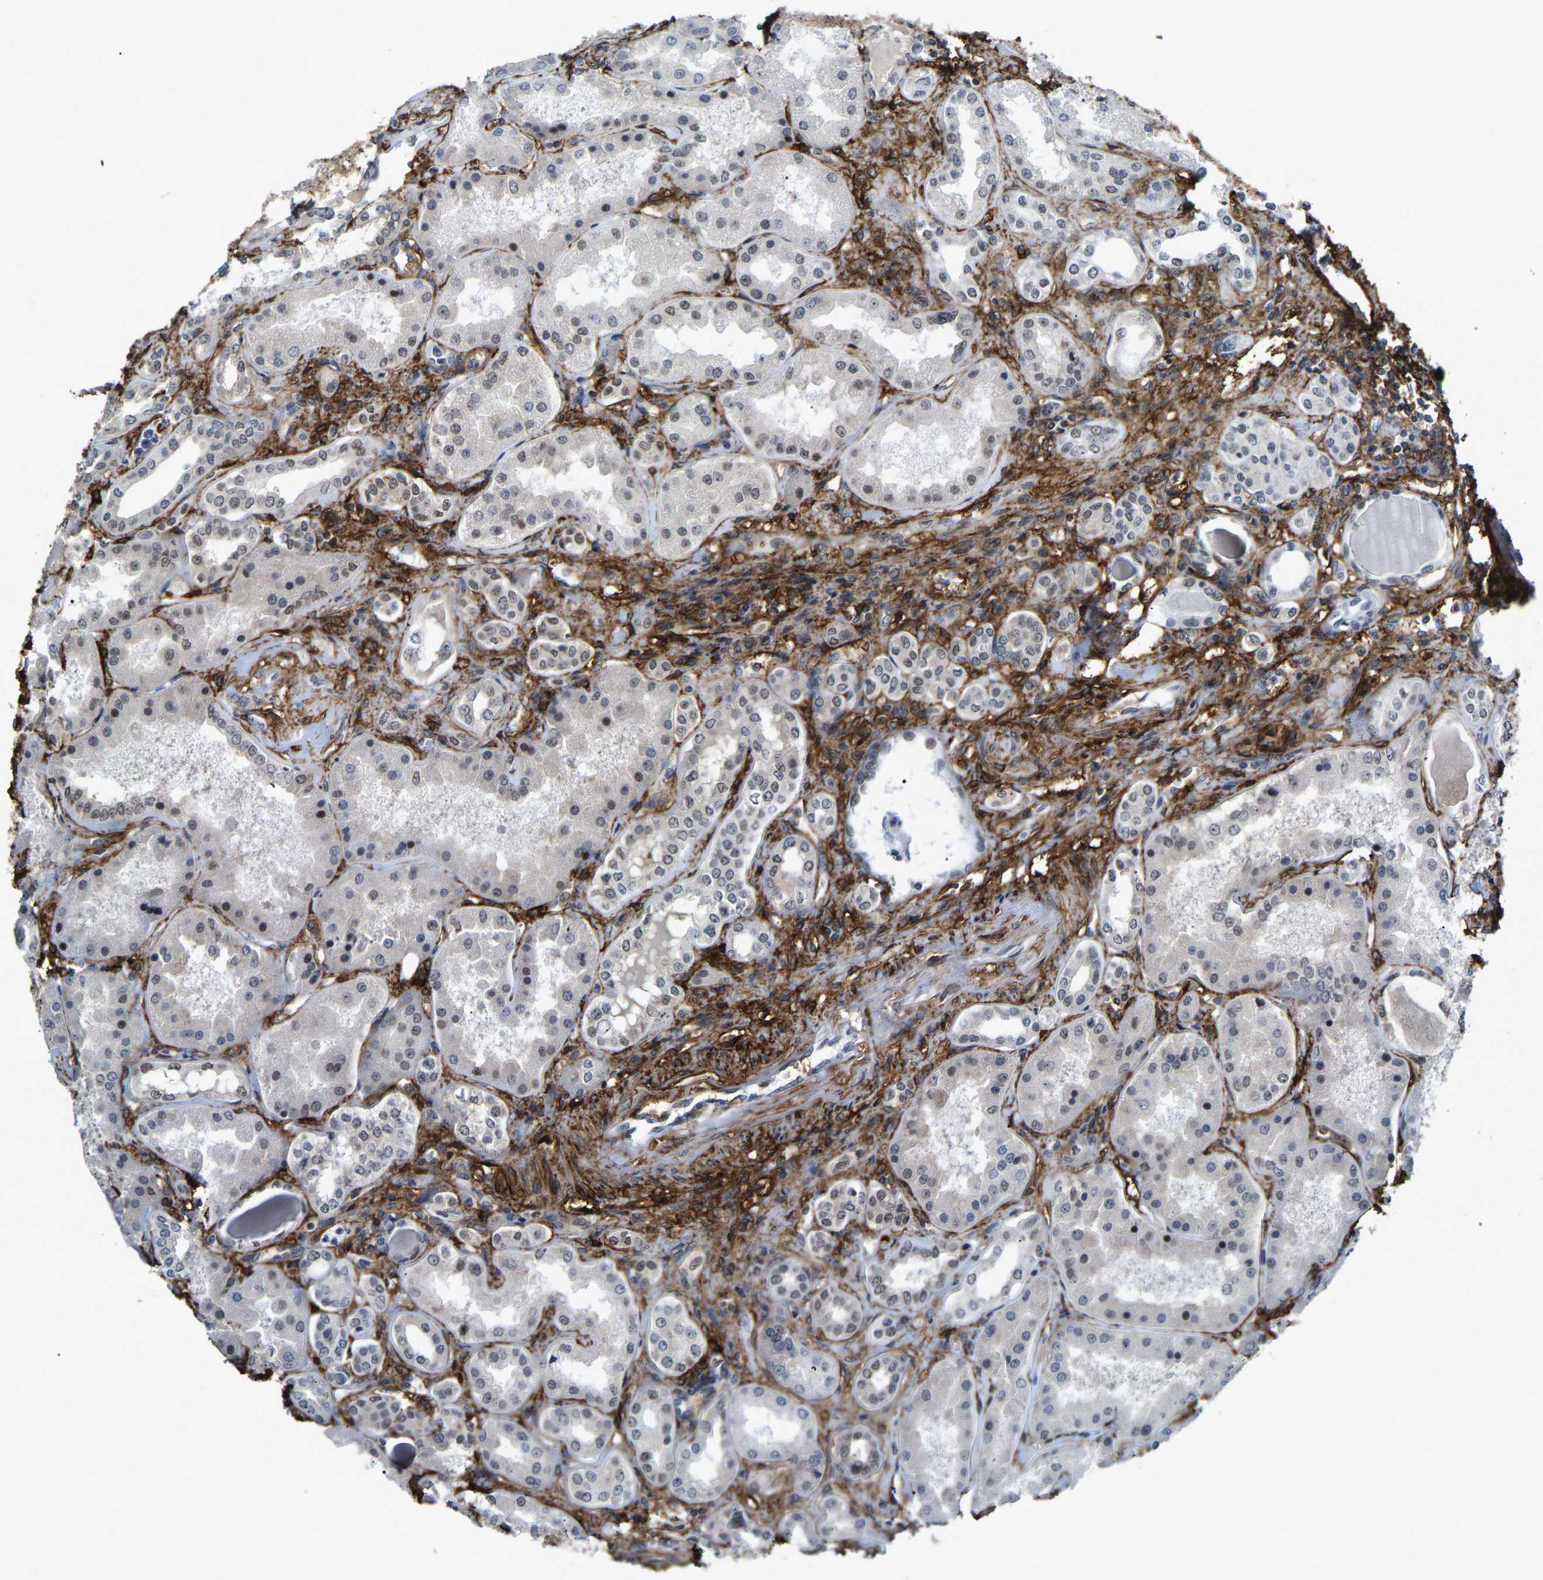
{"staining": {"intensity": "strong", "quantity": ">75%", "location": "nuclear"}, "tissue": "kidney", "cell_type": "Cells in glomeruli", "image_type": "normal", "snomed": [{"axis": "morphology", "description": "Normal tissue, NOS"}, {"axis": "topography", "description": "Kidney"}], "caption": "Protein staining displays strong nuclear staining in about >75% of cells in glomeruli in benign kidney.", "gene": "DDX5", "patient": {"sex": "female", "age": 56}}